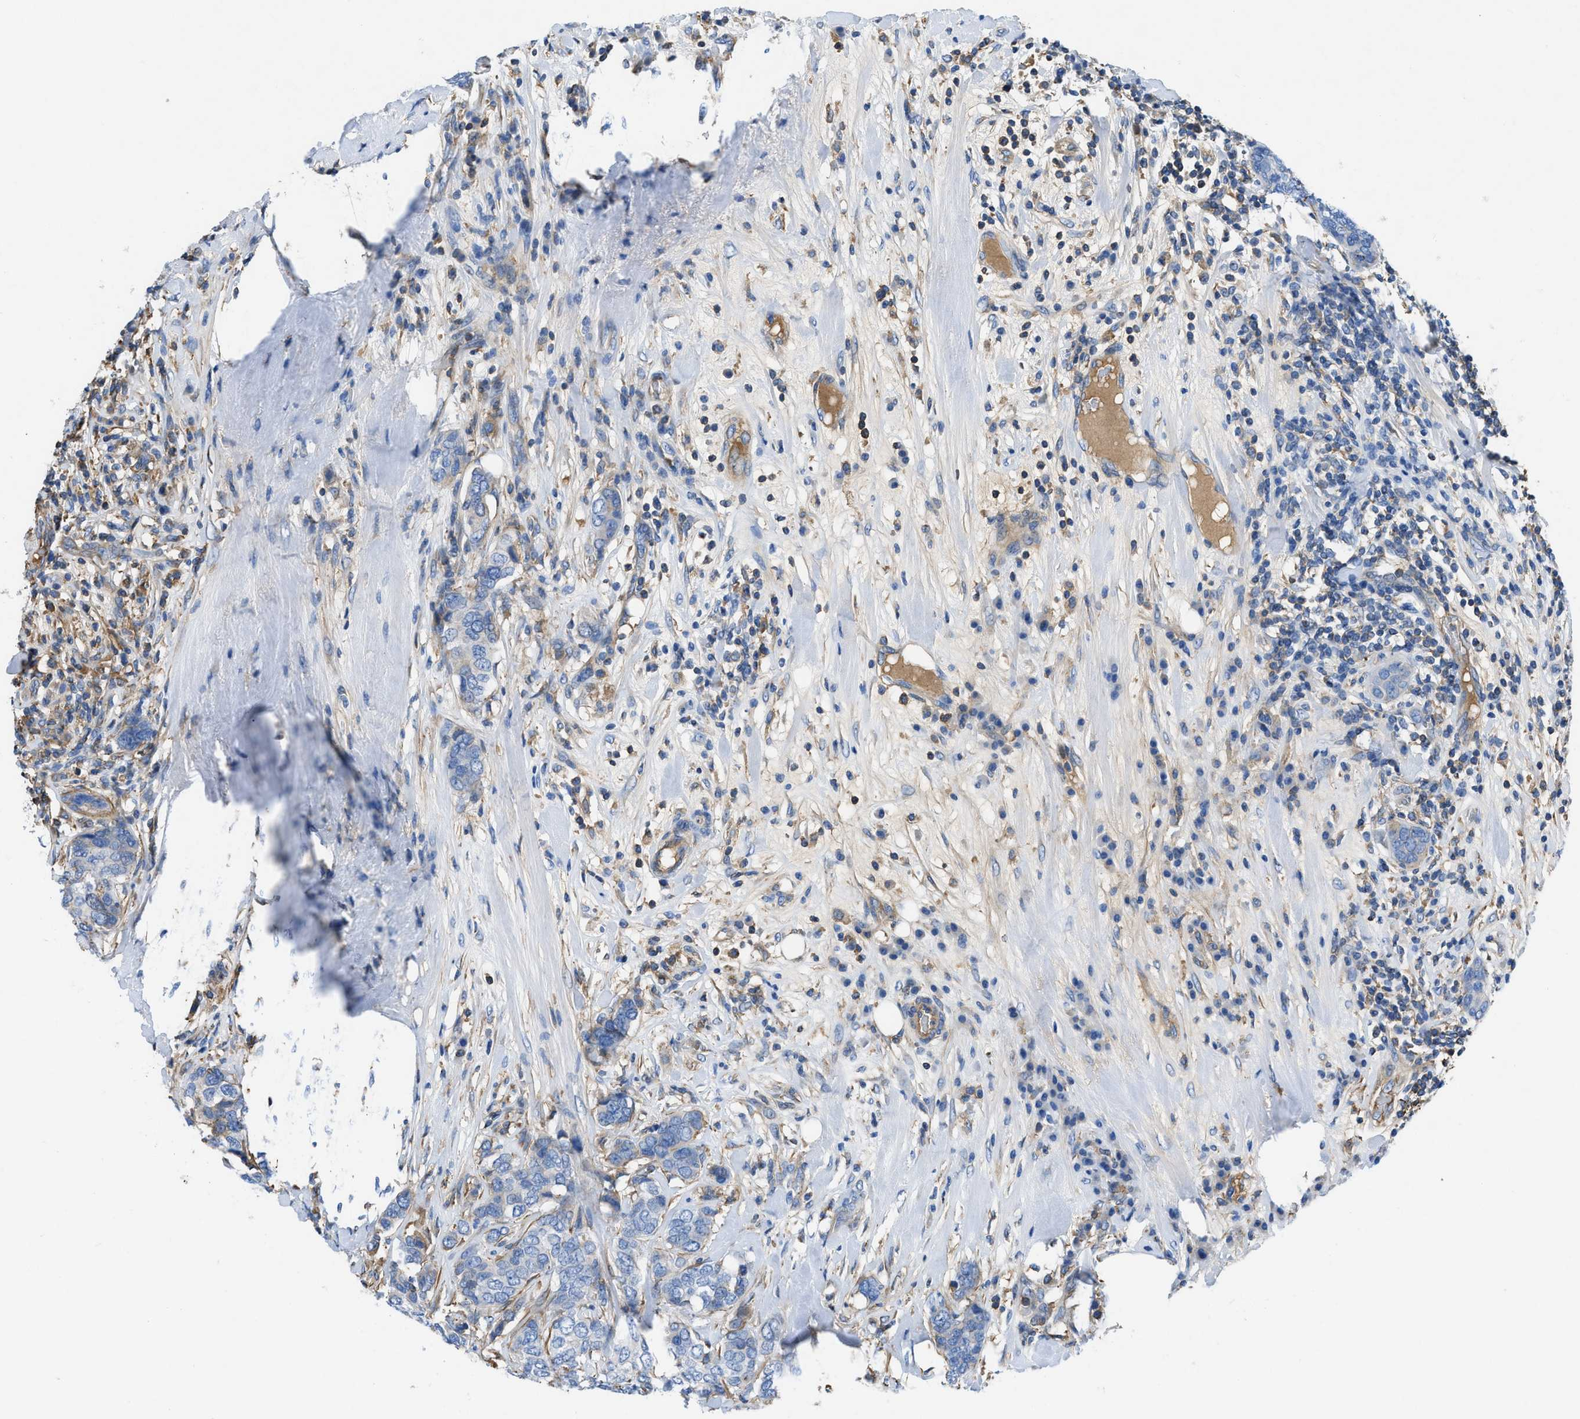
{"staining": {"intensity": "negative", "quantity": "none", "location": "none"}, "tissue": "breast cancer", "cell_type": "Tumor cells", "image_type": "cancer", "snomed": [{"axis": "morphology", "description": "Lobular carcinoma"}, {"axis": "topography", "description": "Breast"}], "caption": "Breast cancer was stained to show a protein in brown. There is no significant positivity in tumor cells.", "gene": "ATP6V0D1", "patient": {"sex": "female", "age": 59}}